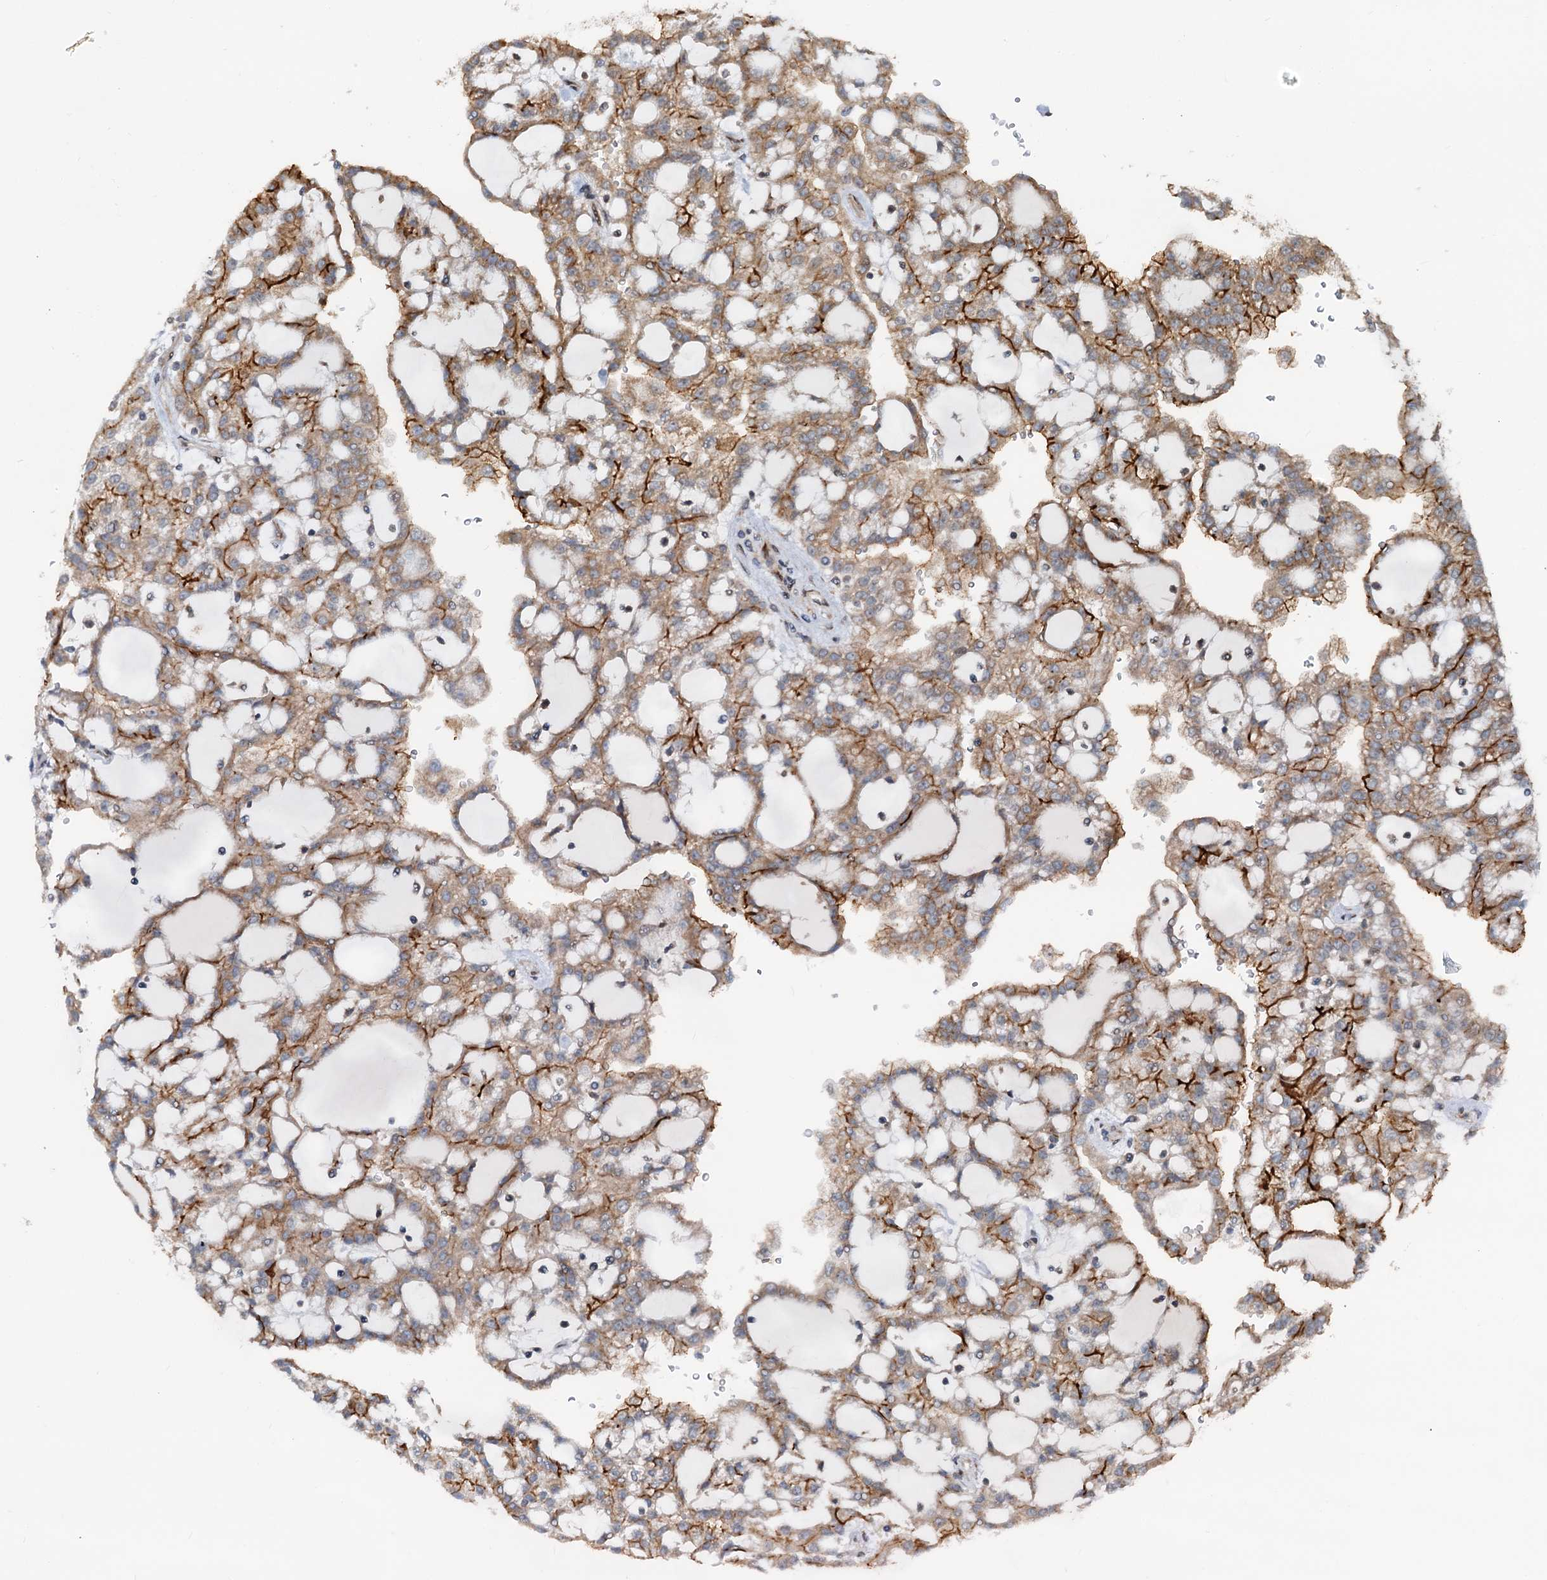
{"staining": {"intensity": "weak", "quantity": "25%-75%", "location": "cytoplasmic/membranous"}, "tissue": "renal cancer", "cell_type": "Tumor cells", "image_type": "cancer", "snomed": [{"axis": "morphology", "description": "Adenocarcinoma, NOS"}, {"axis": "topography", "description": "Kidney"}], "caption": "Immunohistochemical staining of renal adenocarcinoma exhibits weak cytoplasmic/membranous protein expression in approximately 25%-75% of tumor cells. Nuclei are stained in blue.", "gene": "CEP68", "patient": {"sex": "male", "age": 63}}